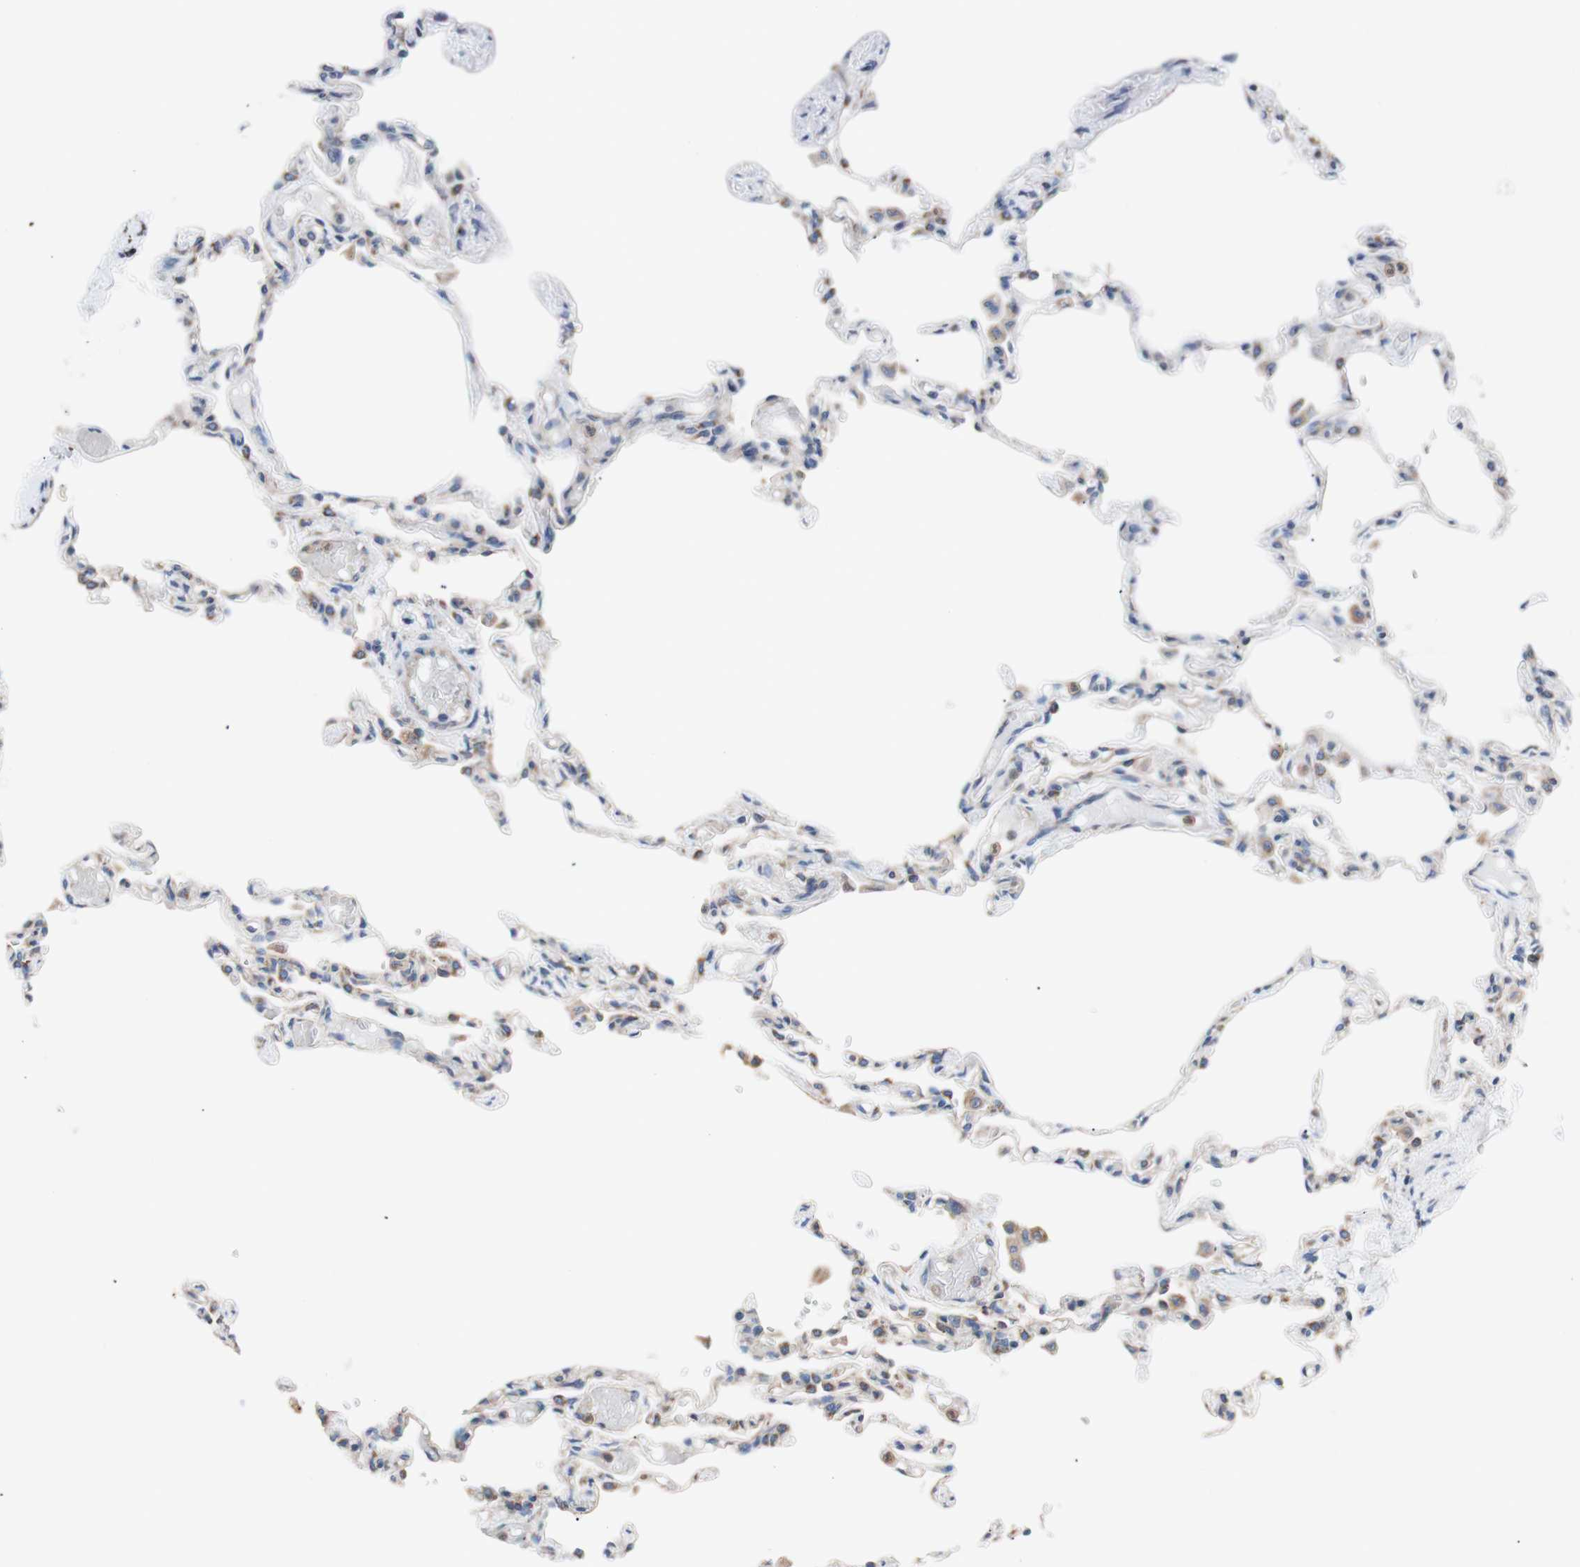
{"staining": {"intensity": "moderate", "quantity": "25%-75%", "location": "cytoplasmic/membranous"}, "tissue": "lung", "cell_type": "Alveolar cells", "image_type": "normal", "snomed": [{"axis": "morphology", "description": "Normal tissue, NOS"}, {"axis": "topography", "description": "Lung"}], "caption": "Immunohistochemistry (IHC) (DAB (3,3'-diaminobenzidine)) staining of benign human lung exhibits moderate cytoplasmic/membranous protein staining in about 25%-75% of alveolar cells. The staining was performed using DAB, with brown indicating positive protein expression. Nuclei are stained blue with hematoxylin.", "gene": "FMR1", "patient": {"sex": "male", "age": 21}}